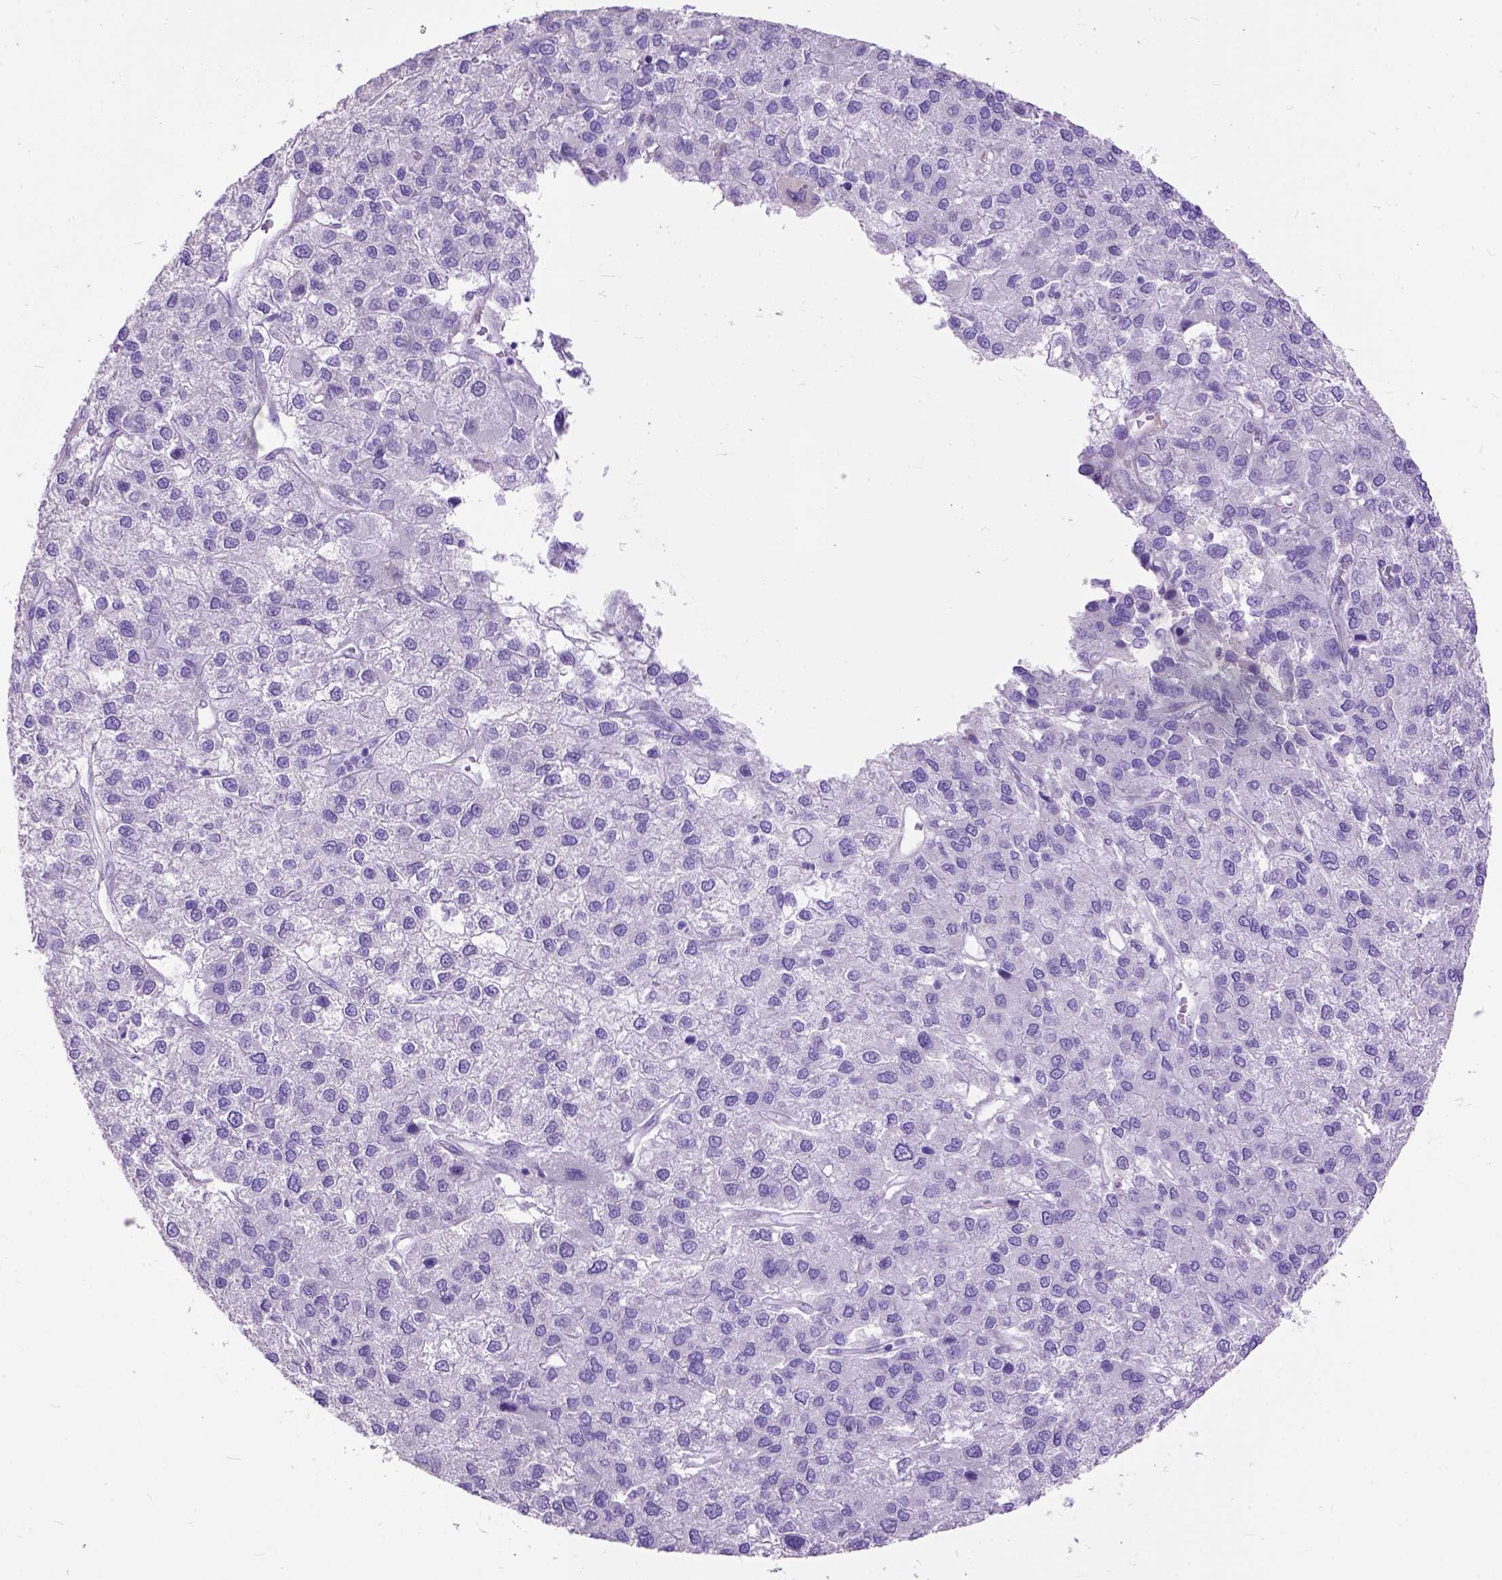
{"staining": {"intensity": "moderate", "quantity": "<25%", "location": "cytoplasmic/membranous"}, "tissue": "liver cancer", "cell_type": "Tumor cells", "image_type": "cancer", "snomed": [{"axis": "morphology", "description": "Carcinoma, Hepatocellular, NOS"}, {"axis": "topography", "description": "Liver"}], "caption": "Immunohistochemistry of human liver cancer shows low levels of moderate cytoplasmic/membranous expression in approximately <25% of tumor cells. (DAB = brown stain, brightfield microscopy at high magnification).", "gene": "MAPT", "patient": {"sex": "female", "age": 41}}